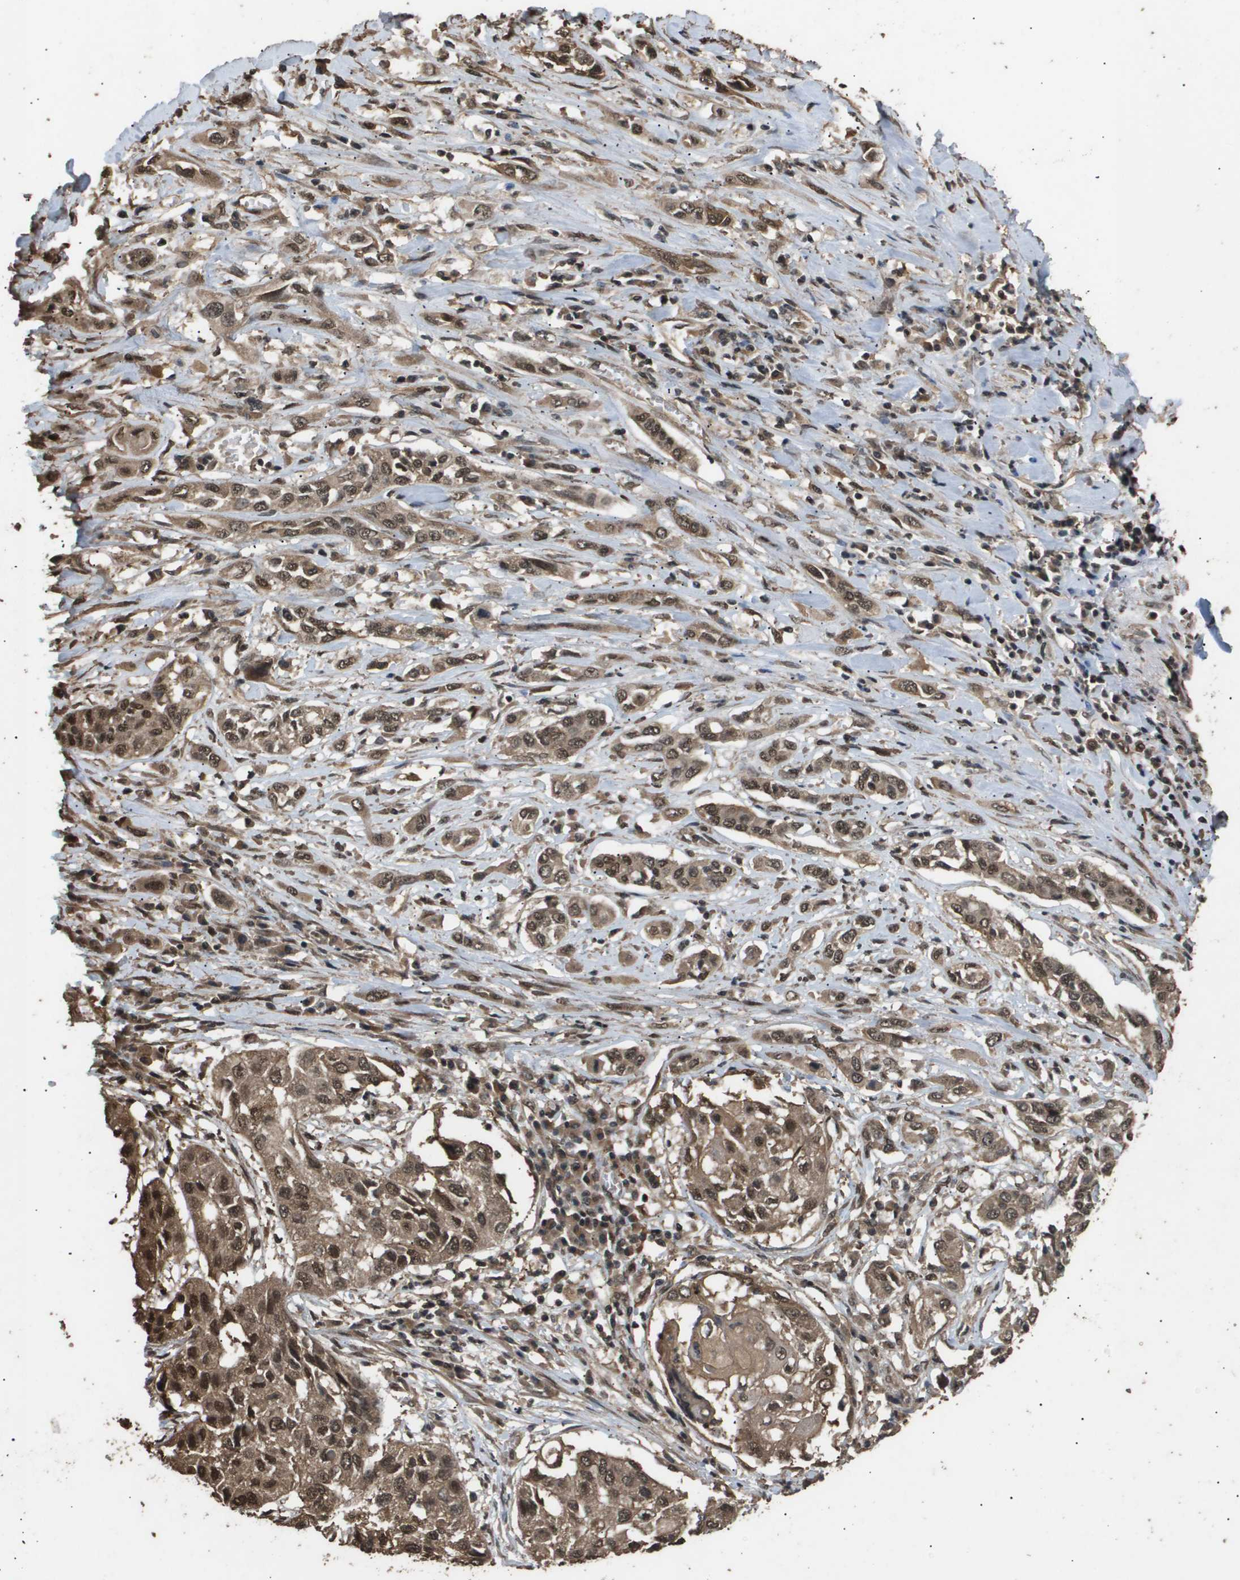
{"staining": {"intensity": "moderate", "quantity": ">75%", "location": "cytoplasmic/membranous,nuclear"}, "tissue": "lung cancer", "cell_type": "Tumor cells", "image_type": "cancer", "snomed": [{"axis": "morphology", "description": "Squamous cell carcinoma, NOS"}, {"axis": "topography", "description": "Lung"}], "caption": "Brown immunohistochemical staining in lung cancer reveals moderate cytoplasmic/membranous and nuclear staining in about >75% of tumor cells. Using DAB (brown) and hematoxylin (blue) stains, captured at high magnification using brightfield microscopy.", "gene": "ING1", "patient": {"sex": "male", "age": 71}}